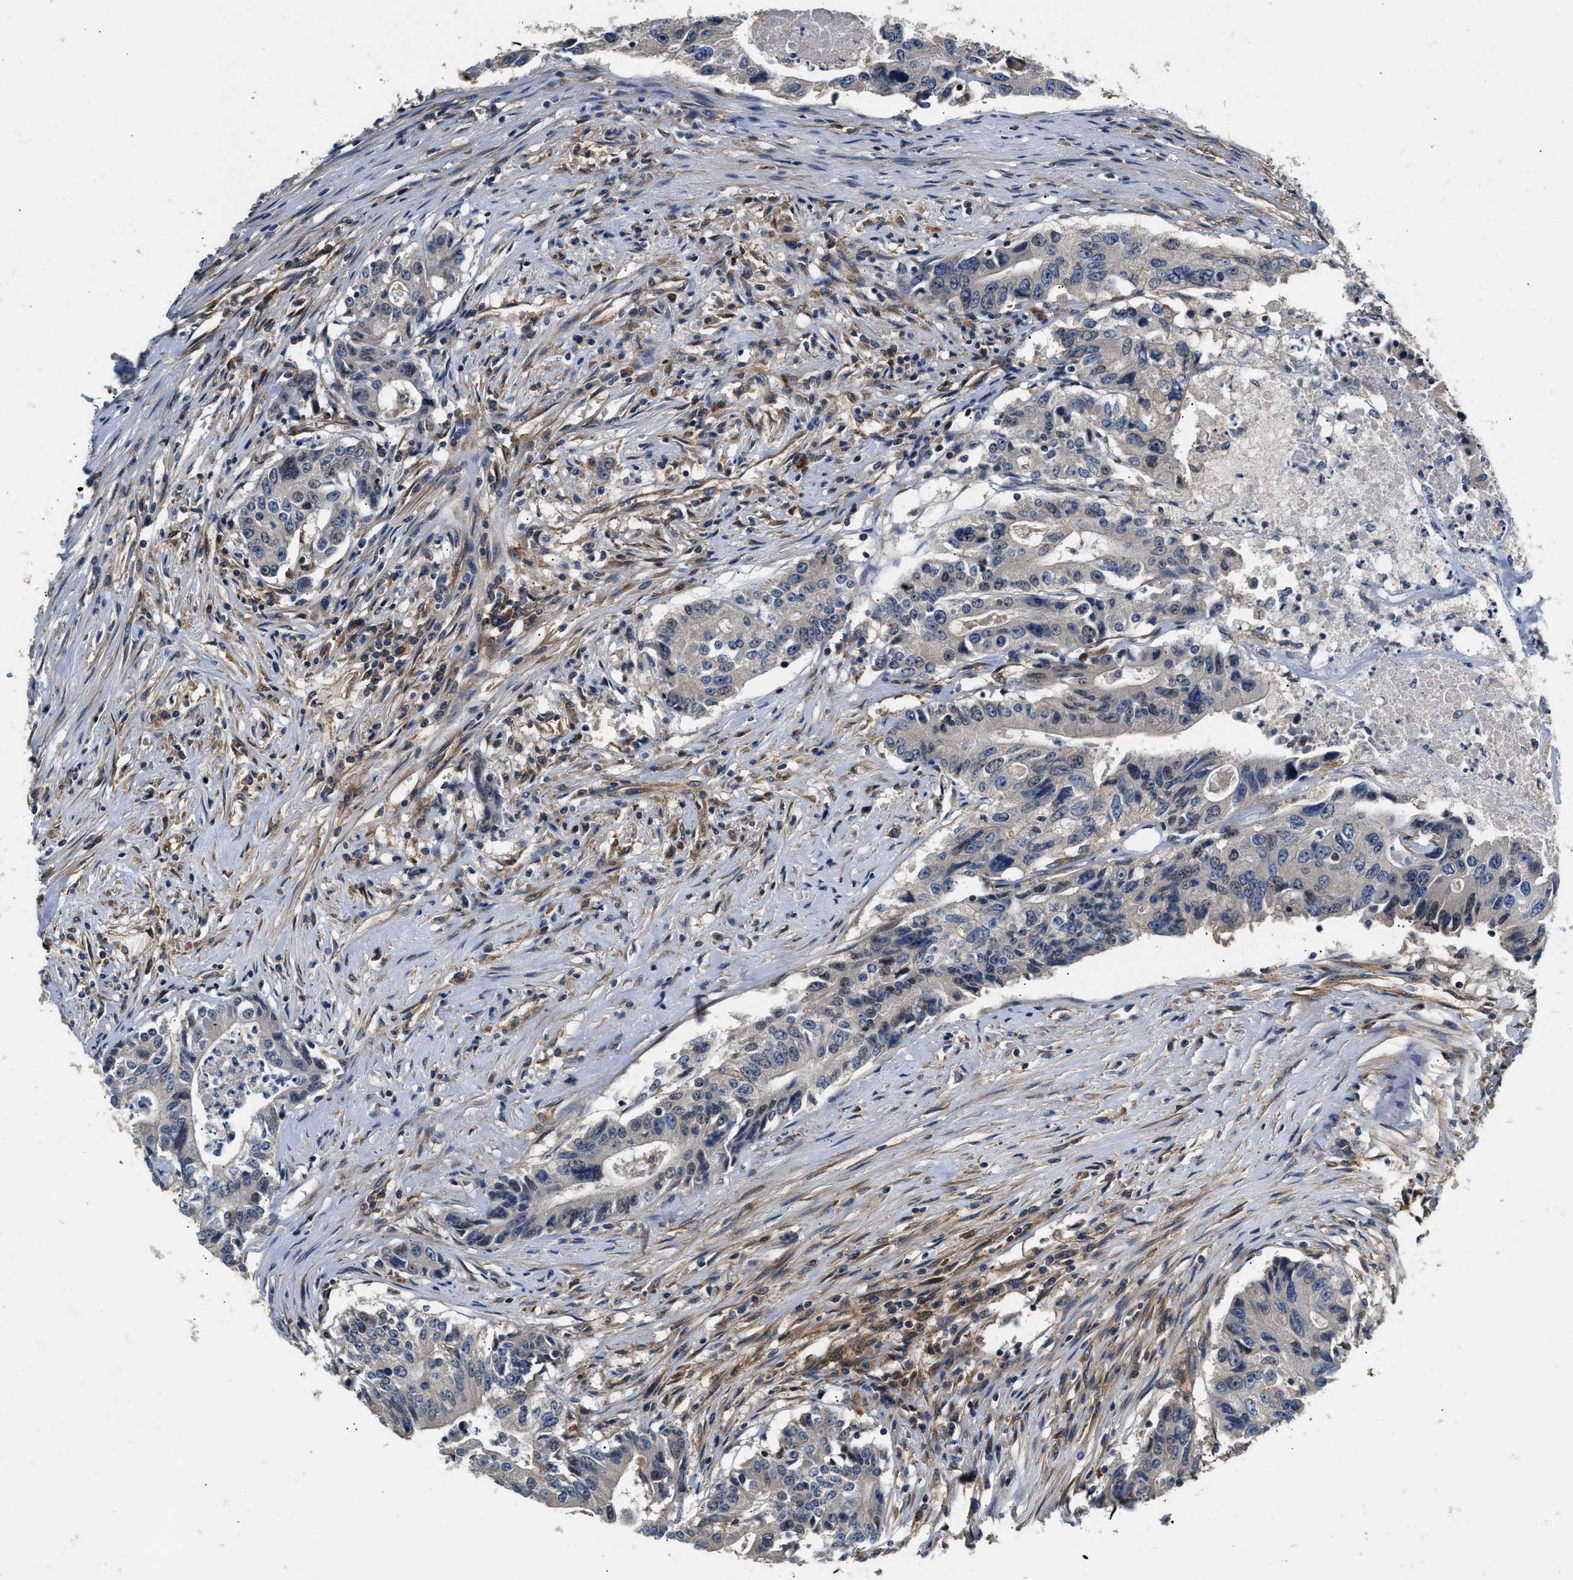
{"staining": {"intensity": "negative", "quantity": "none", "location": "none"}, "tissue": "colorectal cancer", "cell_type": "Tumor cells", "image_type": "cancer", "snomed": [{"axis": "morphology", "description": "Adenocarcinoma, NOS"}, {"axis": "topography", "description": "Colon"}], "caption": "This is an immunohistochemistry photomicrograph of human colorectal adenocarcinoma. There is no positivity in tumor cells.", "gene": "TEX2", "patient": {"sex": "female", "age": 77}}